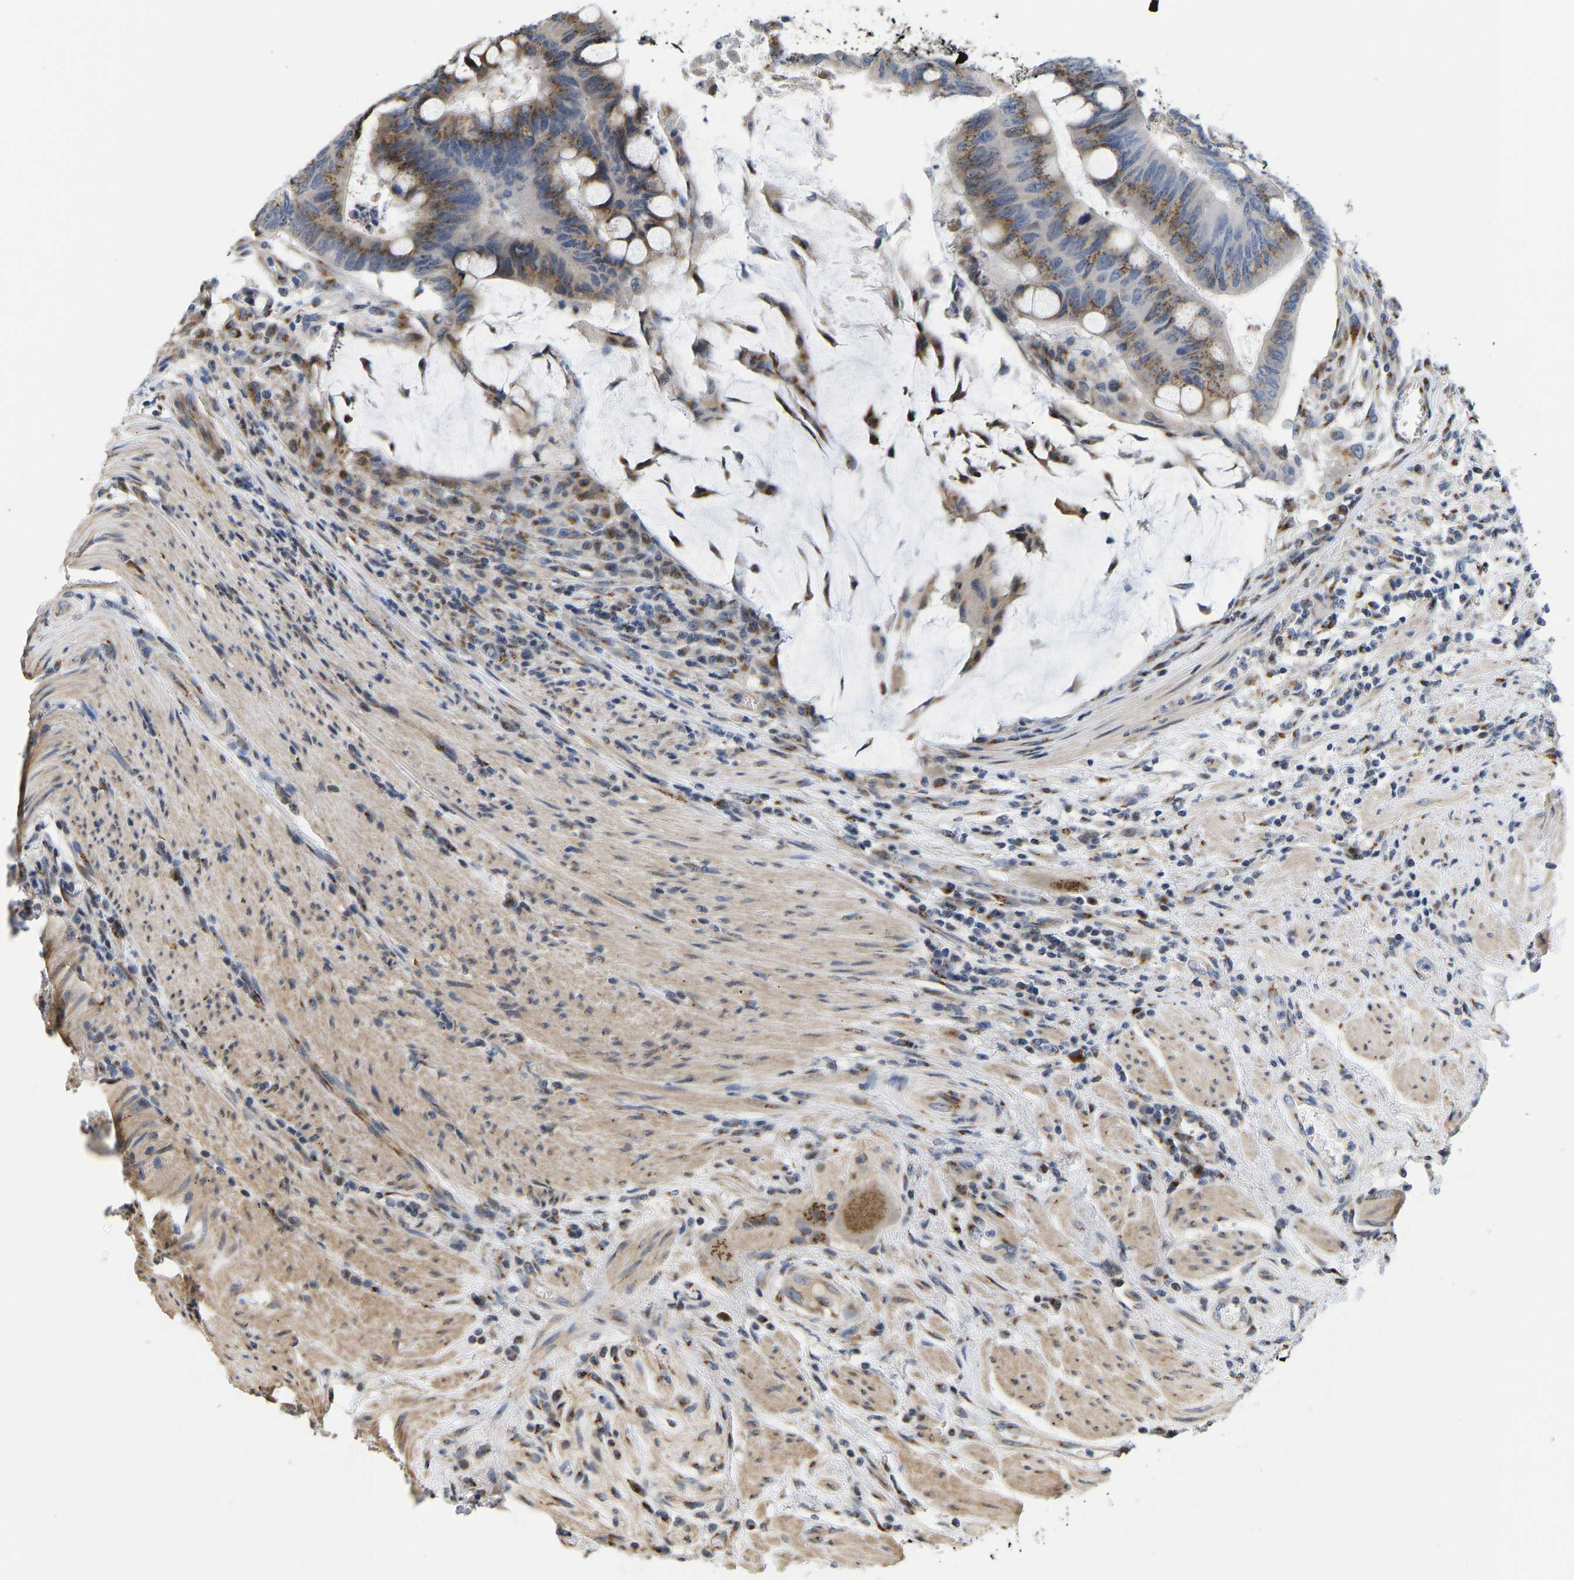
{"staining": {"intensity": "moderate", "quantity": ">75%", "location": "cytoplasmic/membranous"}, "tissue": "colorectal cancer", "cell_type": "Tumor cells", "image_type": "cancer", "snomed": [{"axis": "morphology", "description": "Normal tissue, NOS"}, {"axis": "morphology", "description": "Adenocarcinoma, NOS"}, {"axis": "topography", "description": "Rectum"}, {"axis": "topography", "description": "Peripheral nerve tissue"}], "caption": "Adenocarcinoma (colorectal) stained with a brown dye demonstrates moderate cytoplasmic/membranous positive staining in approximately >75% of tumor cells.", "gene": "YIPF4", "patient": {"sex": "male", "age": 92}}